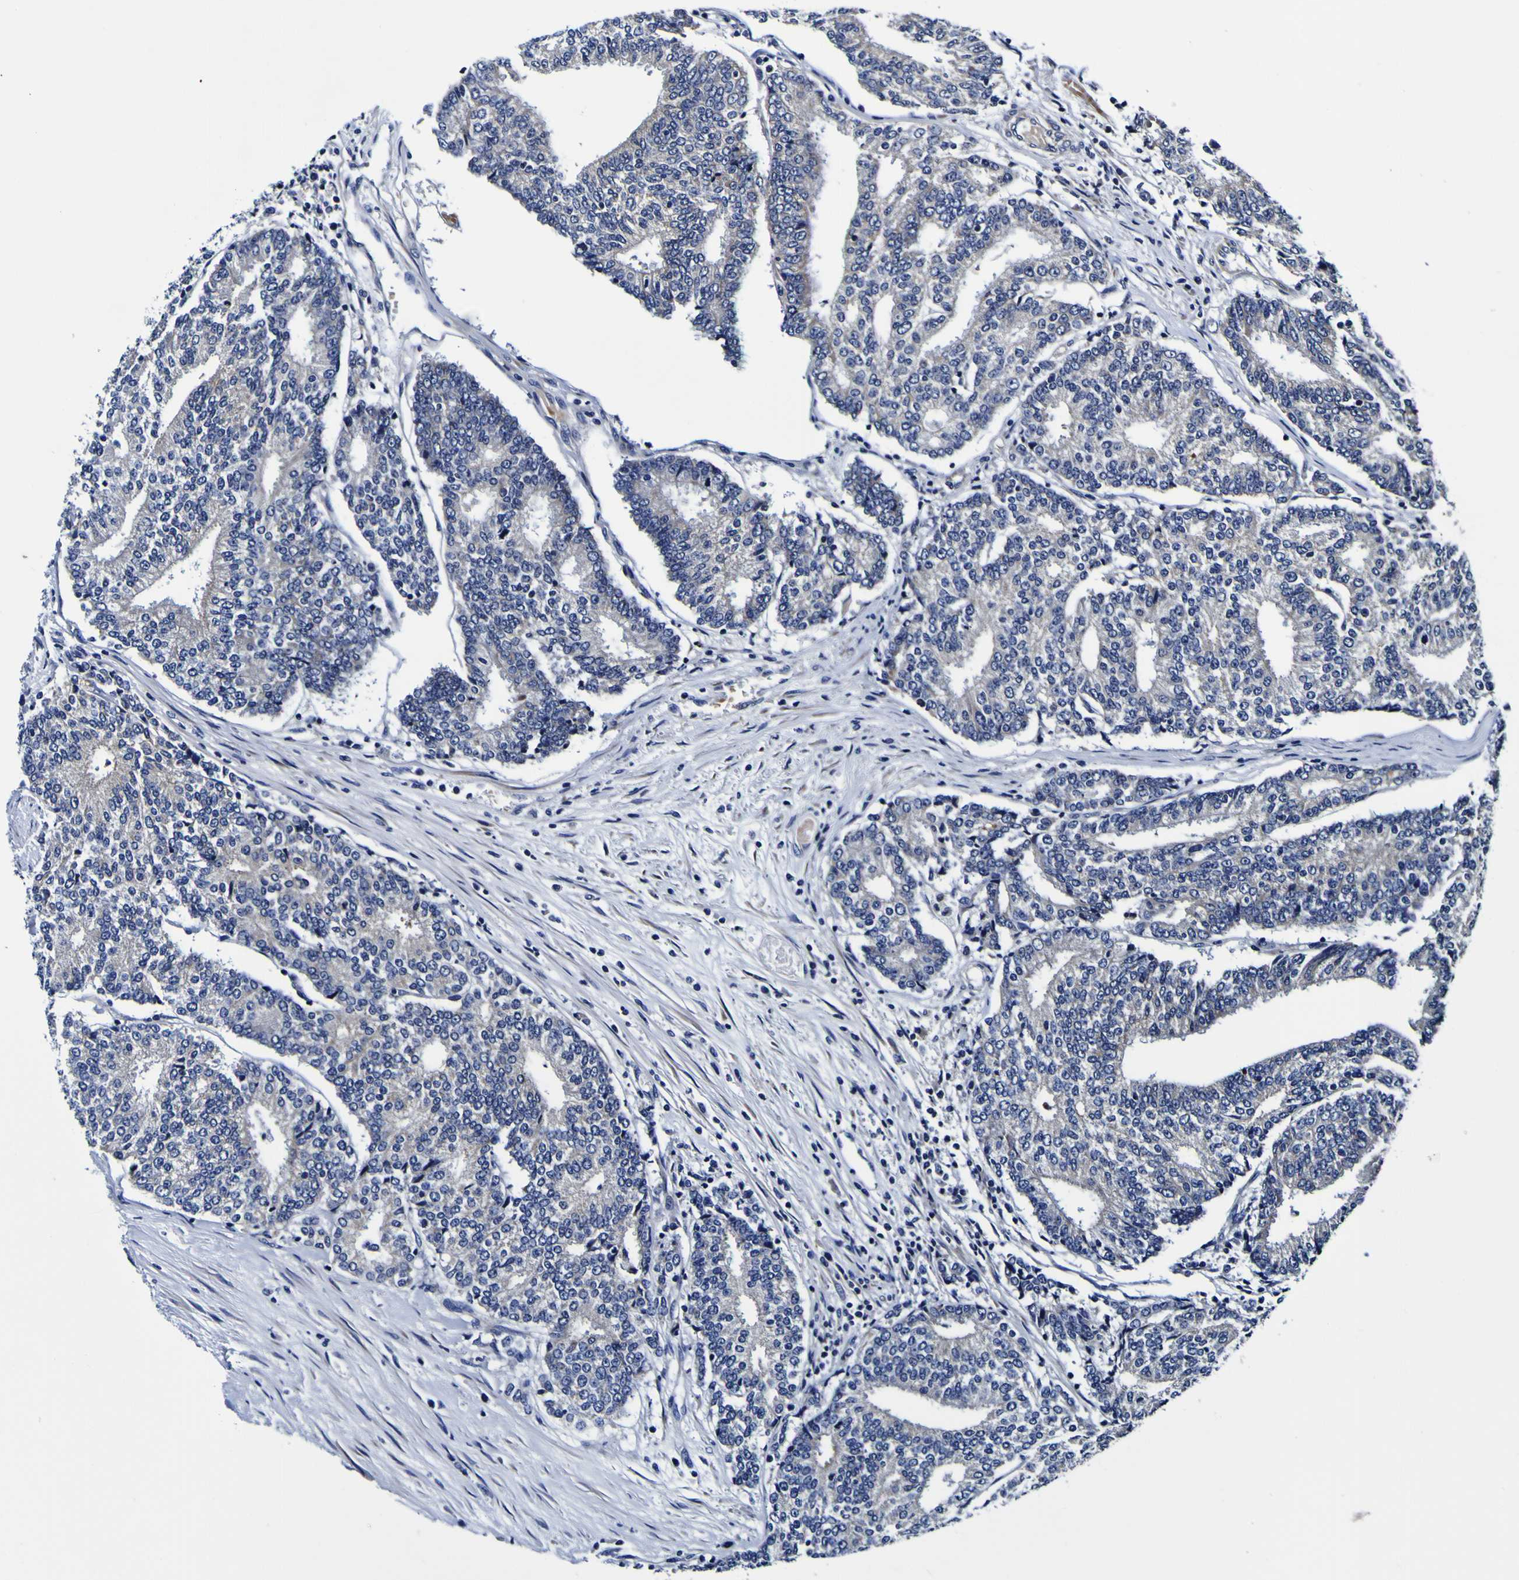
{"staining": {"intensity": "weak", "quantity": ">75%", "location": "cytoplasmic/membranous"}, "tissue": "prostate cancer", "cell_type": "Tumor cells", "image_type": "cancer", "snomed": [{"axis": "morphology", "description": "Normal tissue, NOS"}, {"axis": "morphology", "description": "Adenocarcinoma, High grade"}, {"axis": "topography", "description": "Prostate"}, {"axis": "topography", "description": "Seminal veicle"}], "caption": "Protein staining by immunohistochemistry reveals weak cytoplasmic/membranous staining in approximately >75% of tumor cells in prostate cancer. Immunohistochemistry (ihc) stains the protein in brown and the nuclei are stained blue.", "gene": "PDLIM4", "patient": {"sex": "male", "age": 55}}